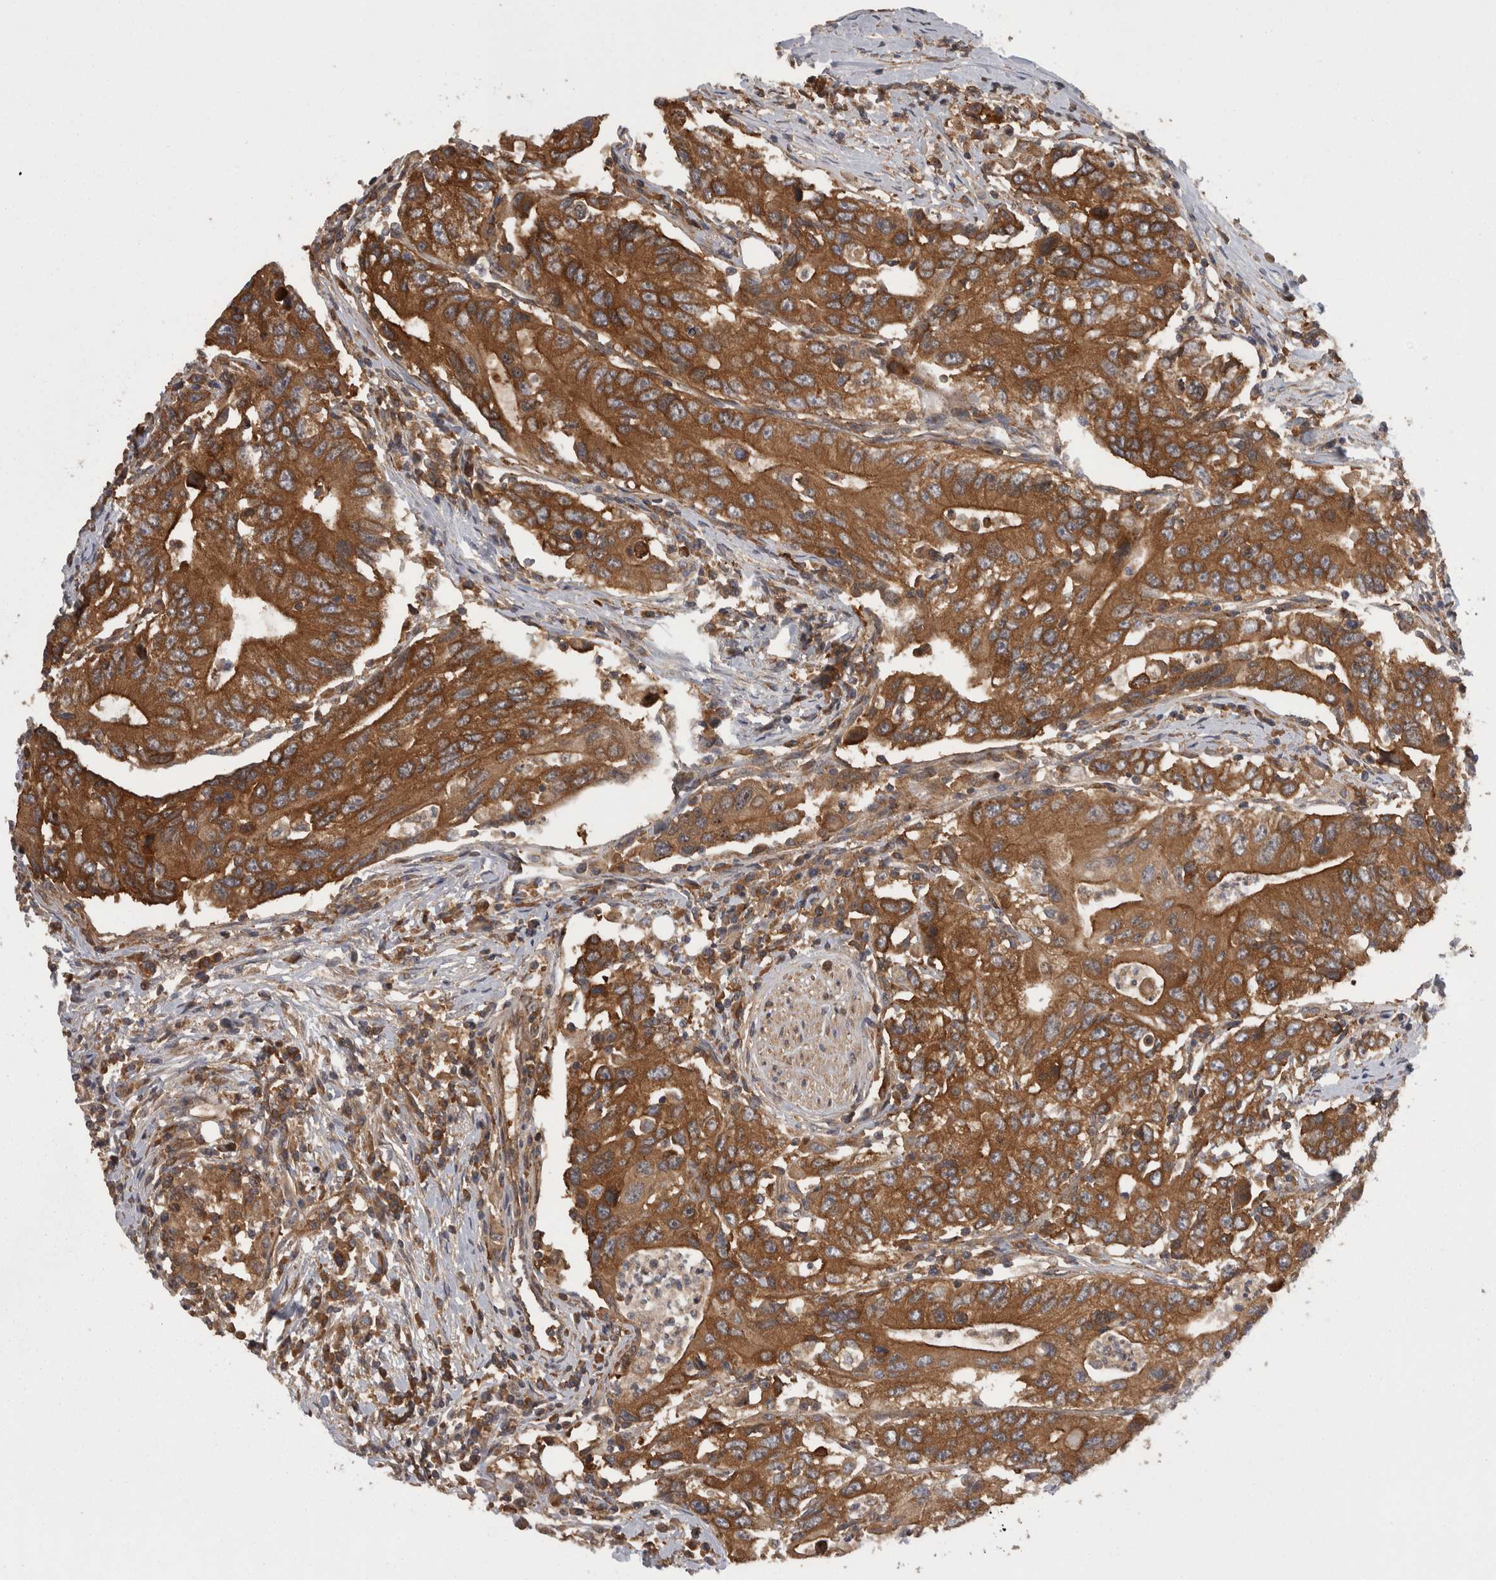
{"staining": {"intensity": "moderate", "quantity": ">75%", "location": "cytoplasmic/membranous"}, "tissue": "colorectal cancer", "cell_type": "Tumor cells", "image_type": "cancer", "snomed": [{"axis": "morphology", "description": "Adenocarcinoma, NOS"}, {"axis": "topography", "description": "Colon"}], "caption": "Immunohistochemistry micrograph of adenocarcinoma (colorectal) stained for a protein (brown), which shows medium levels of moderate cytoplasmic/membranous expression in approximately >75% of tumor cells.", "gene": "SMCR8", "patient": {"sex": "female", "age": 77}}